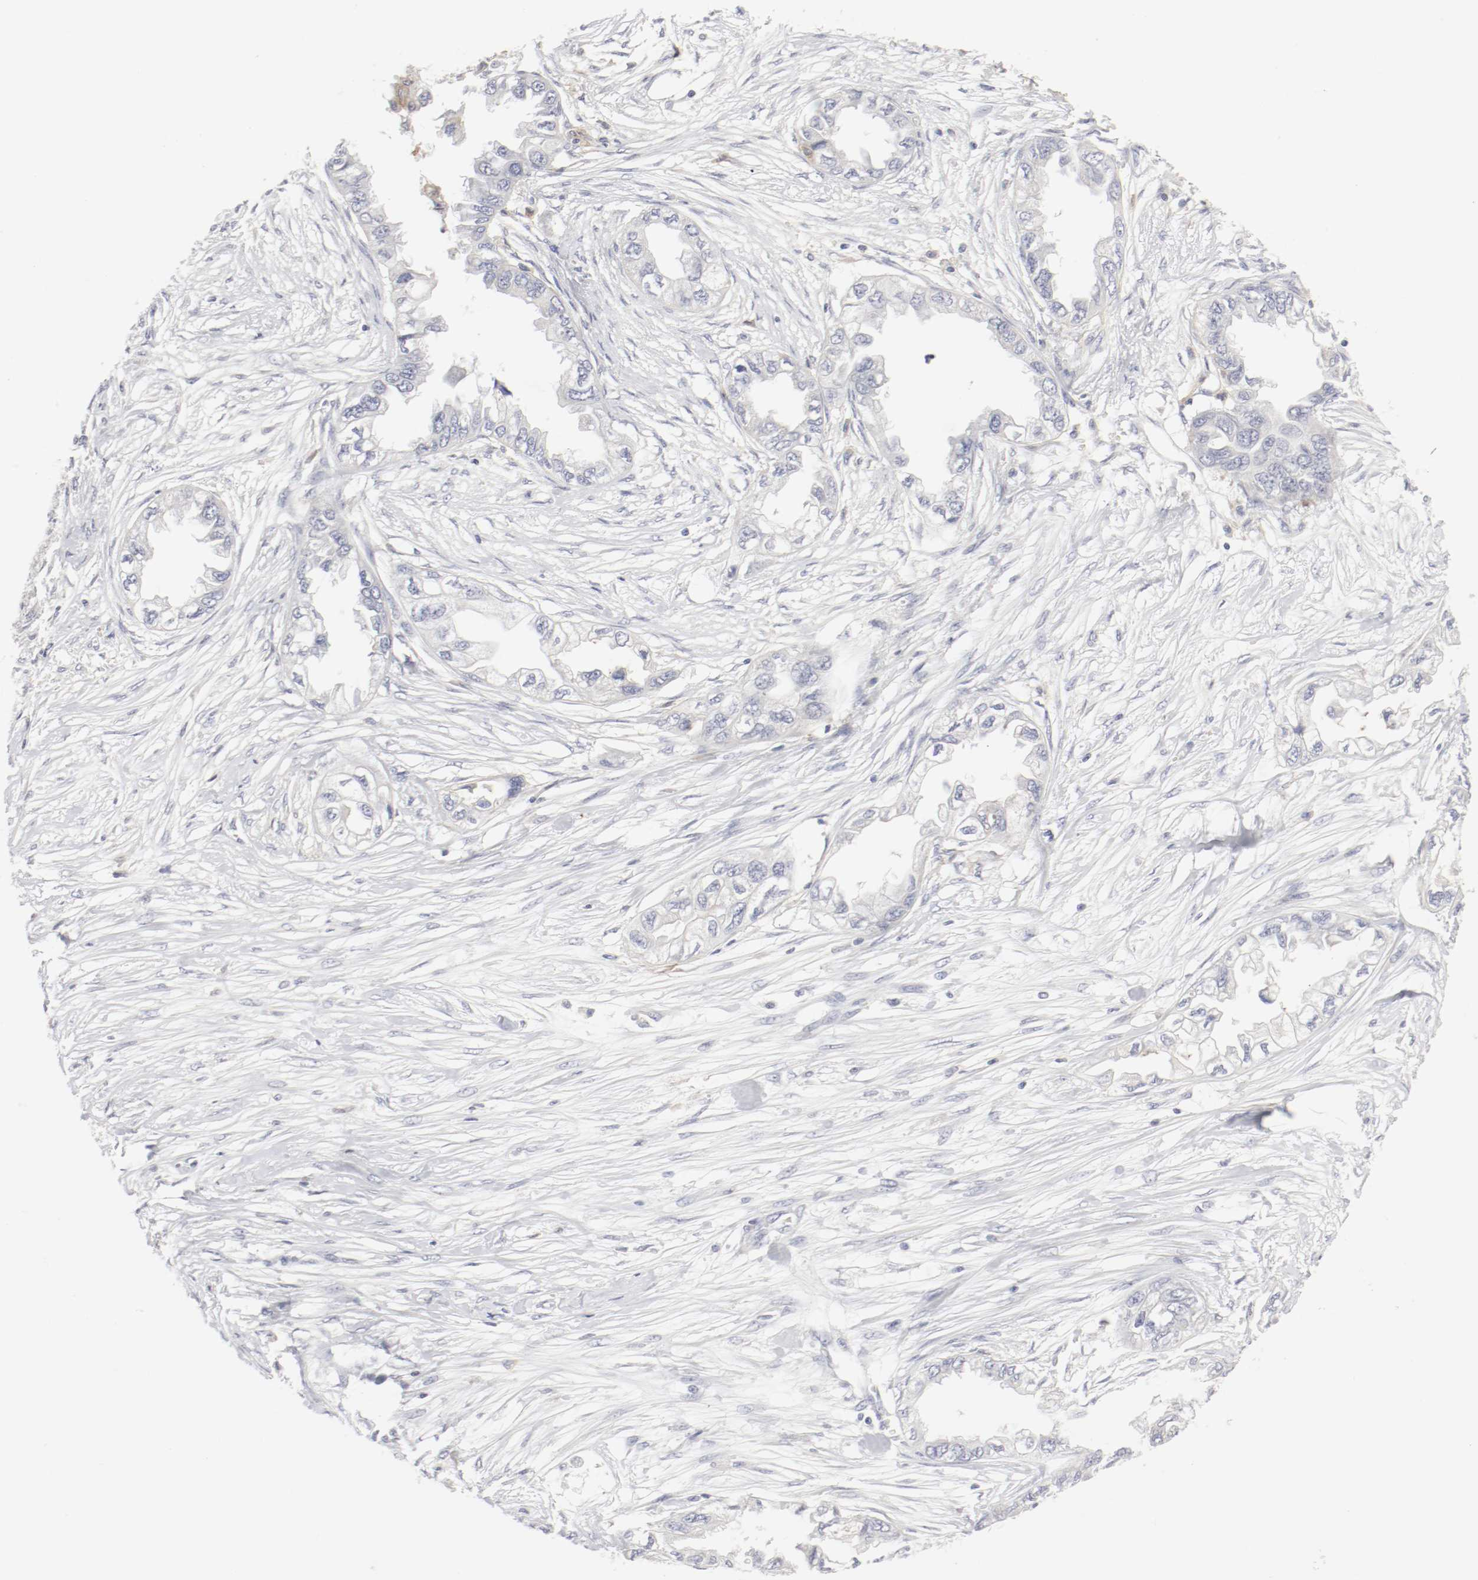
{"staining": {"intensity": "negative", "quantity": "none", "location": "none"}, "tissue": "endometrial cancer", "cell_type": "Tumor cells", "image_type": "cancer", "snomed": [{"axis": "morphology", "description": "Adenocarcinoma, NOS"}, {"axis": "topography", "description": "Endometrium"}], "caption": "Histopathology image shows no significant protein positivity in tumor cells of endometrial cancer (adenocarcinoma).", "gene": "ITGAX", "patient": {"sex": "female", "age": 67}}